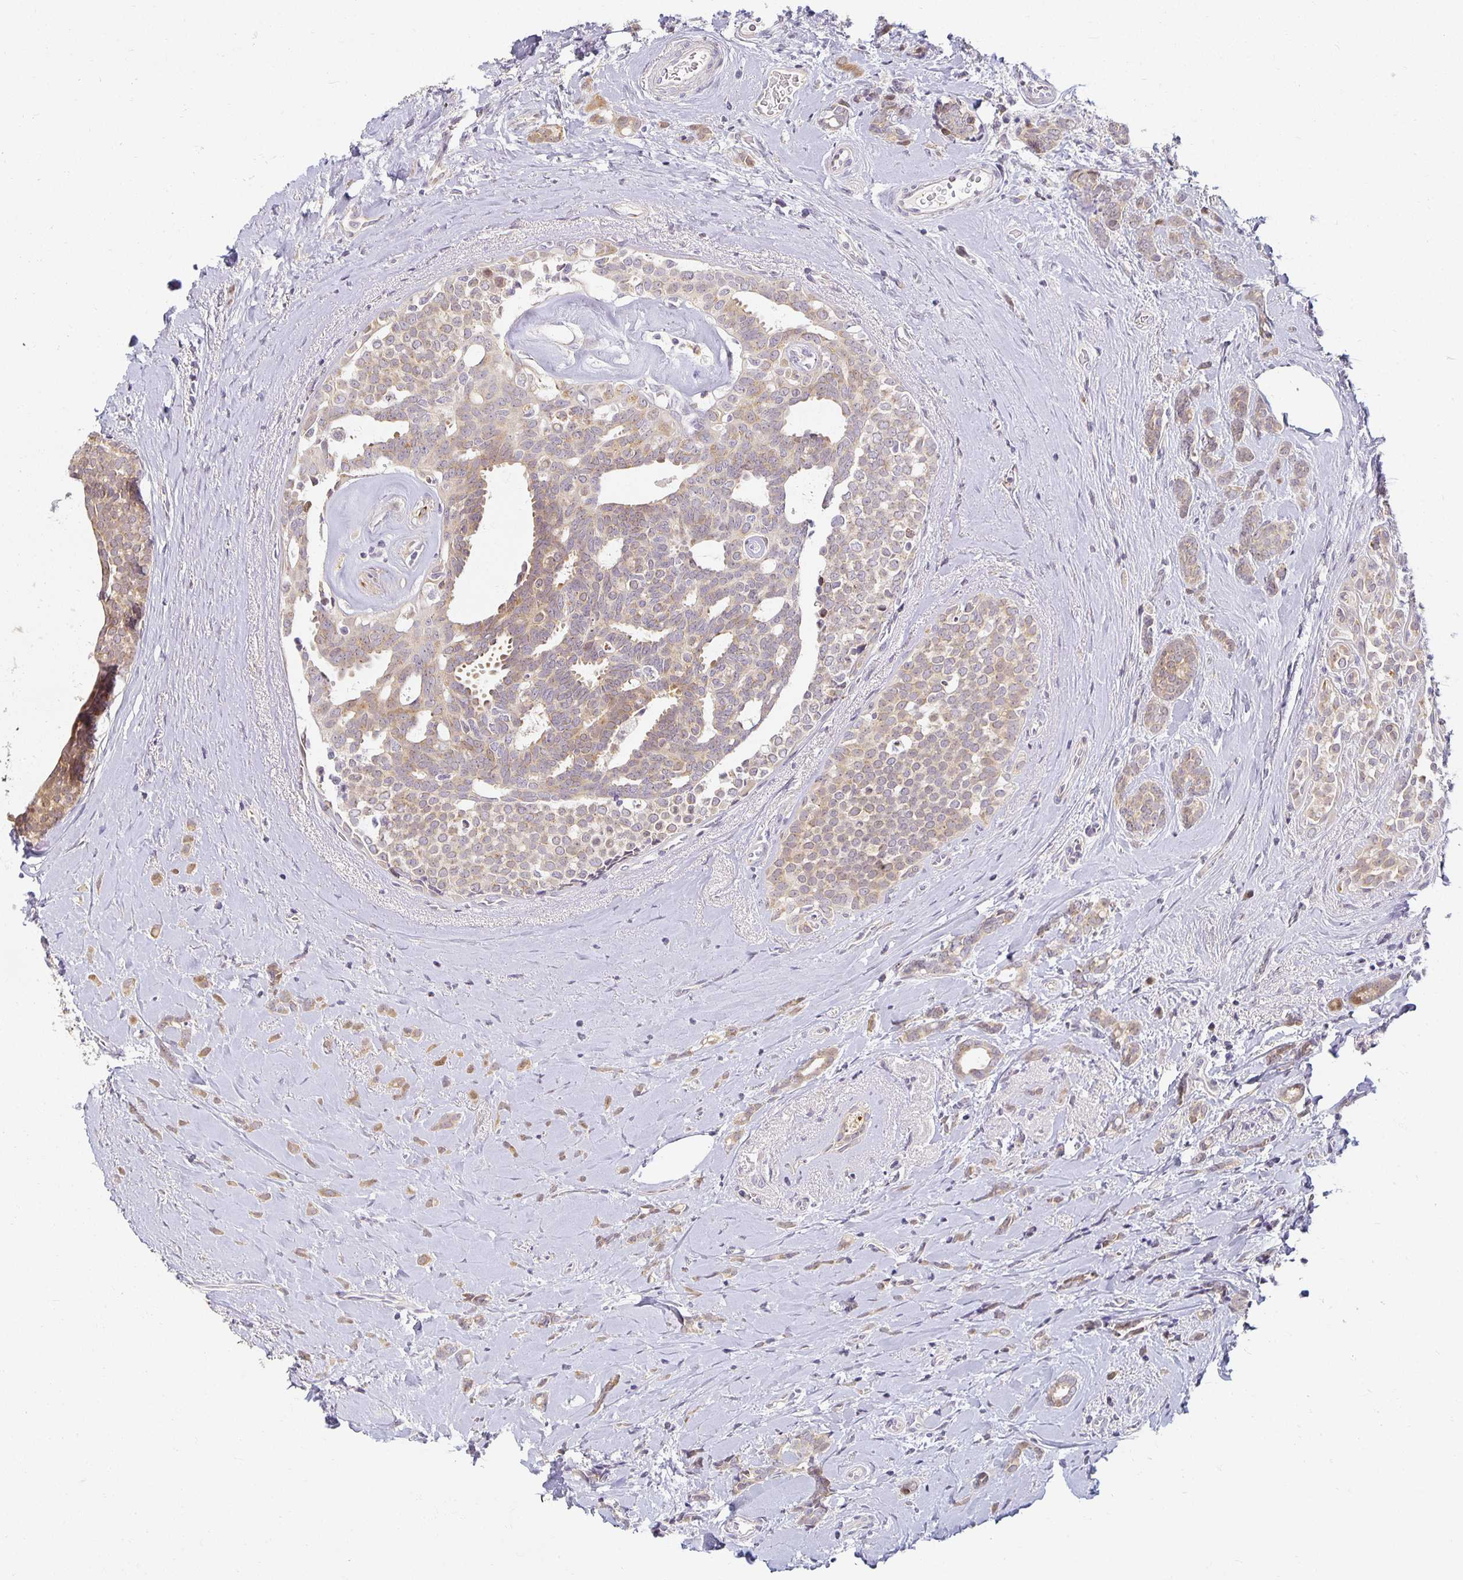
{"staining": {"intensity": "moderate", "quantity": "25%-75%", "location": "cytoplasmic/membranous"}, "tissue": "breast cancer", "cell_type": "Tumor cells", "image_type": "cancer", "snomed": [{"axis": "morphology", "description": "Intraductal carcinoma, in situ"}, {"axis": "morphology", "description": "Duct carcinoma"}, {"axis": "morphology", "description": "Lobular carcinoma, in situ"}, {"axis": "topography", "description": "Breast"}], "caption": "Breast cancer stained for a protein displays moderate cytoplasmic/membranous positivity in tumor cells. The staining was performed using DAB to visualize the protein expression in brown, while the nuclei were stained in blue with hematoxylin (Magnification: 20x).", "gene": "EHF", "patient": {"sex": "female", "age": 44}}